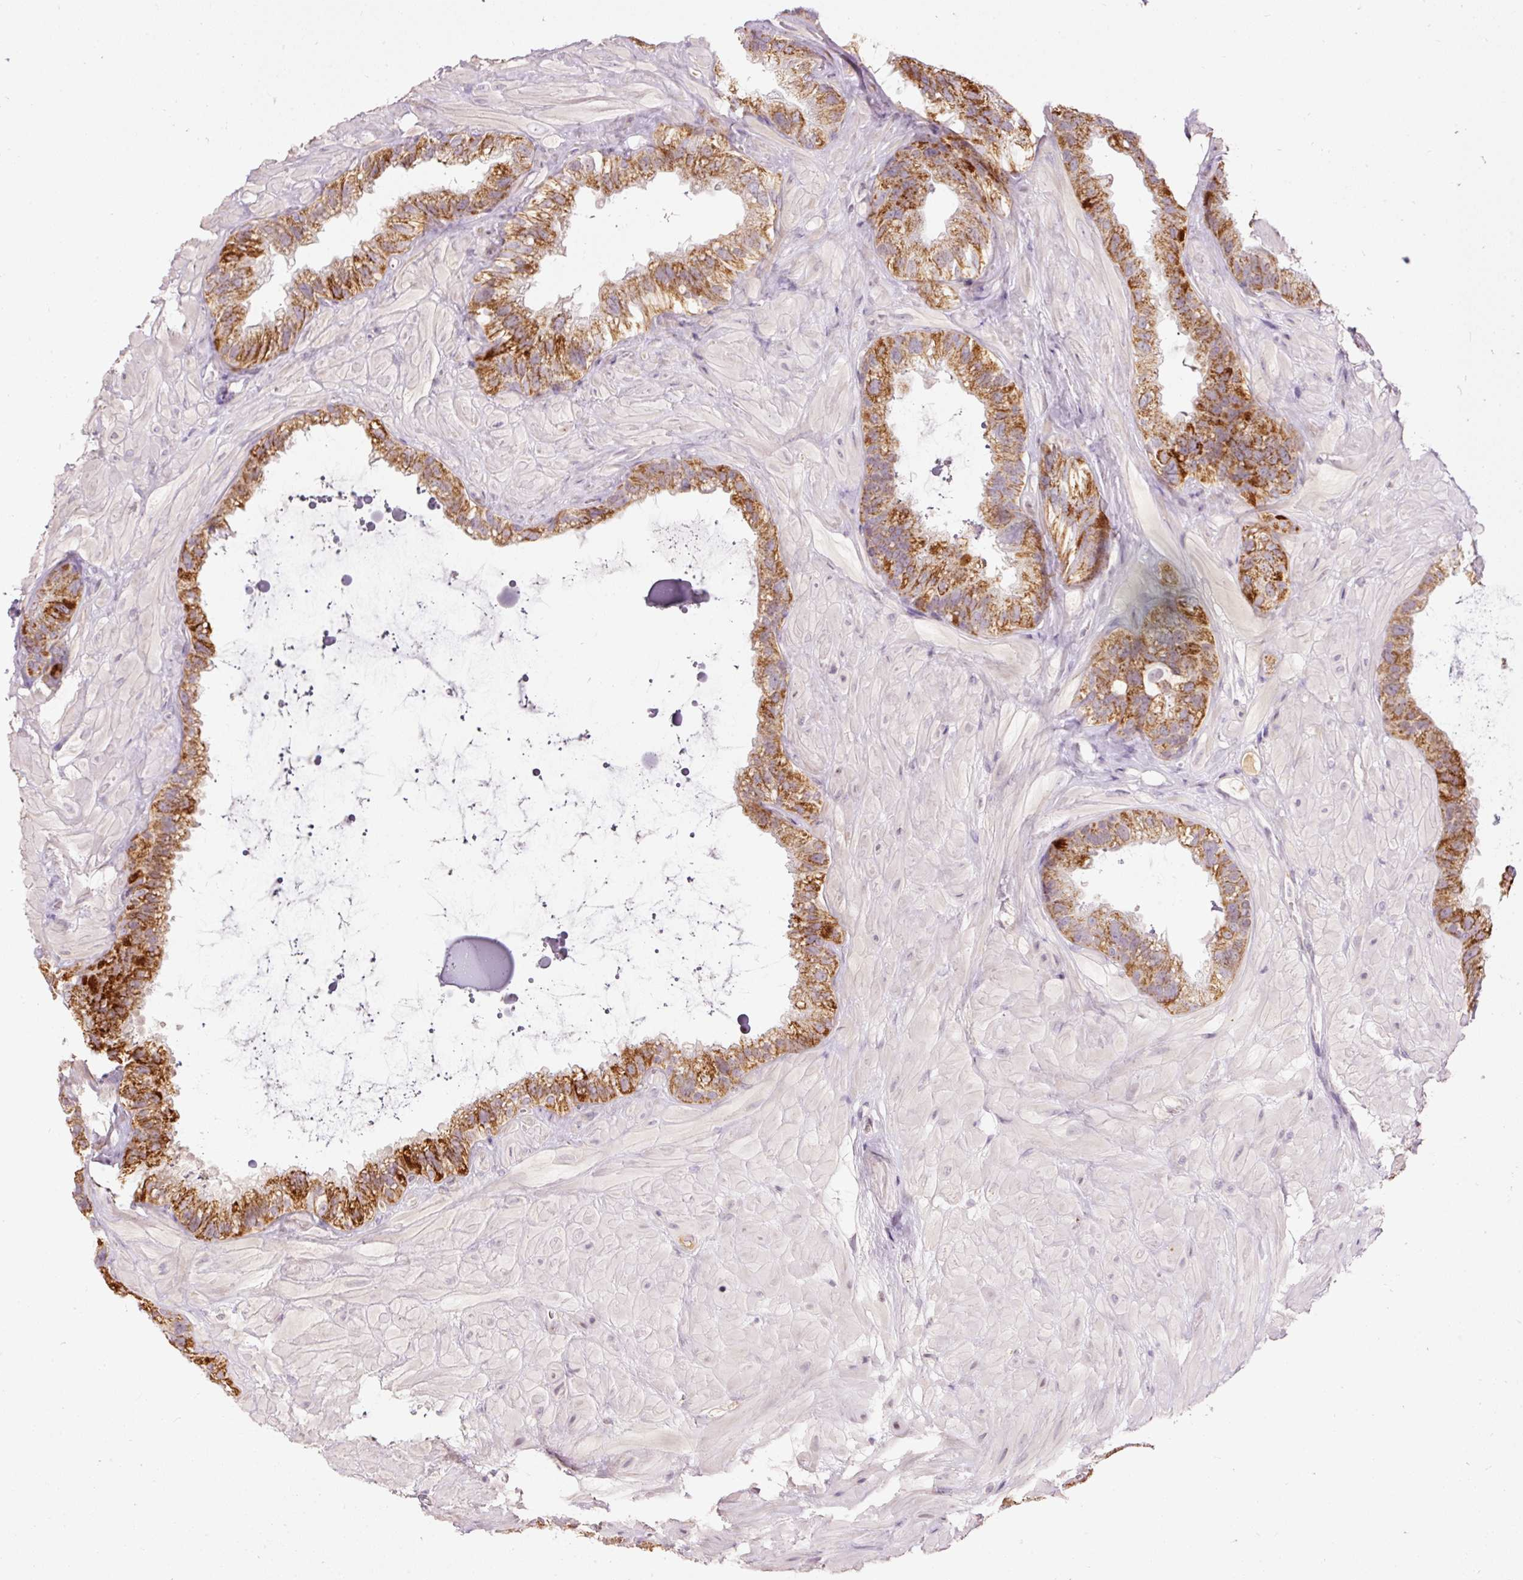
{"staining": {"intensity": "strong", "quantity": ">75%", "location": "cytoplasmic/membranous"}, "tissue": "seminal vesicle", "cell_type": "Glandular cells", "image_type": "normal", "snomed": [{"axis": "morphology", "description": "Normal tissue, NOS"}, {"axis": "topography", "description": "Seminal veicle"}, {"axis": "topography", "description": "Peripheral nerve tissue"}], "caption": "The micrograph exhibits a brown stain indicating the presence of a protein in the cytoplasmic/membranous of glandular cells in seminal vesicle. (Stains: DAB (3,3'-diaminobenzidine) in brown, nuclei in blue, Microscopy: brightfield microscopy at high magnification).", "gene": "ABHD11", "patient": {"sex": "male", "age": 76}}